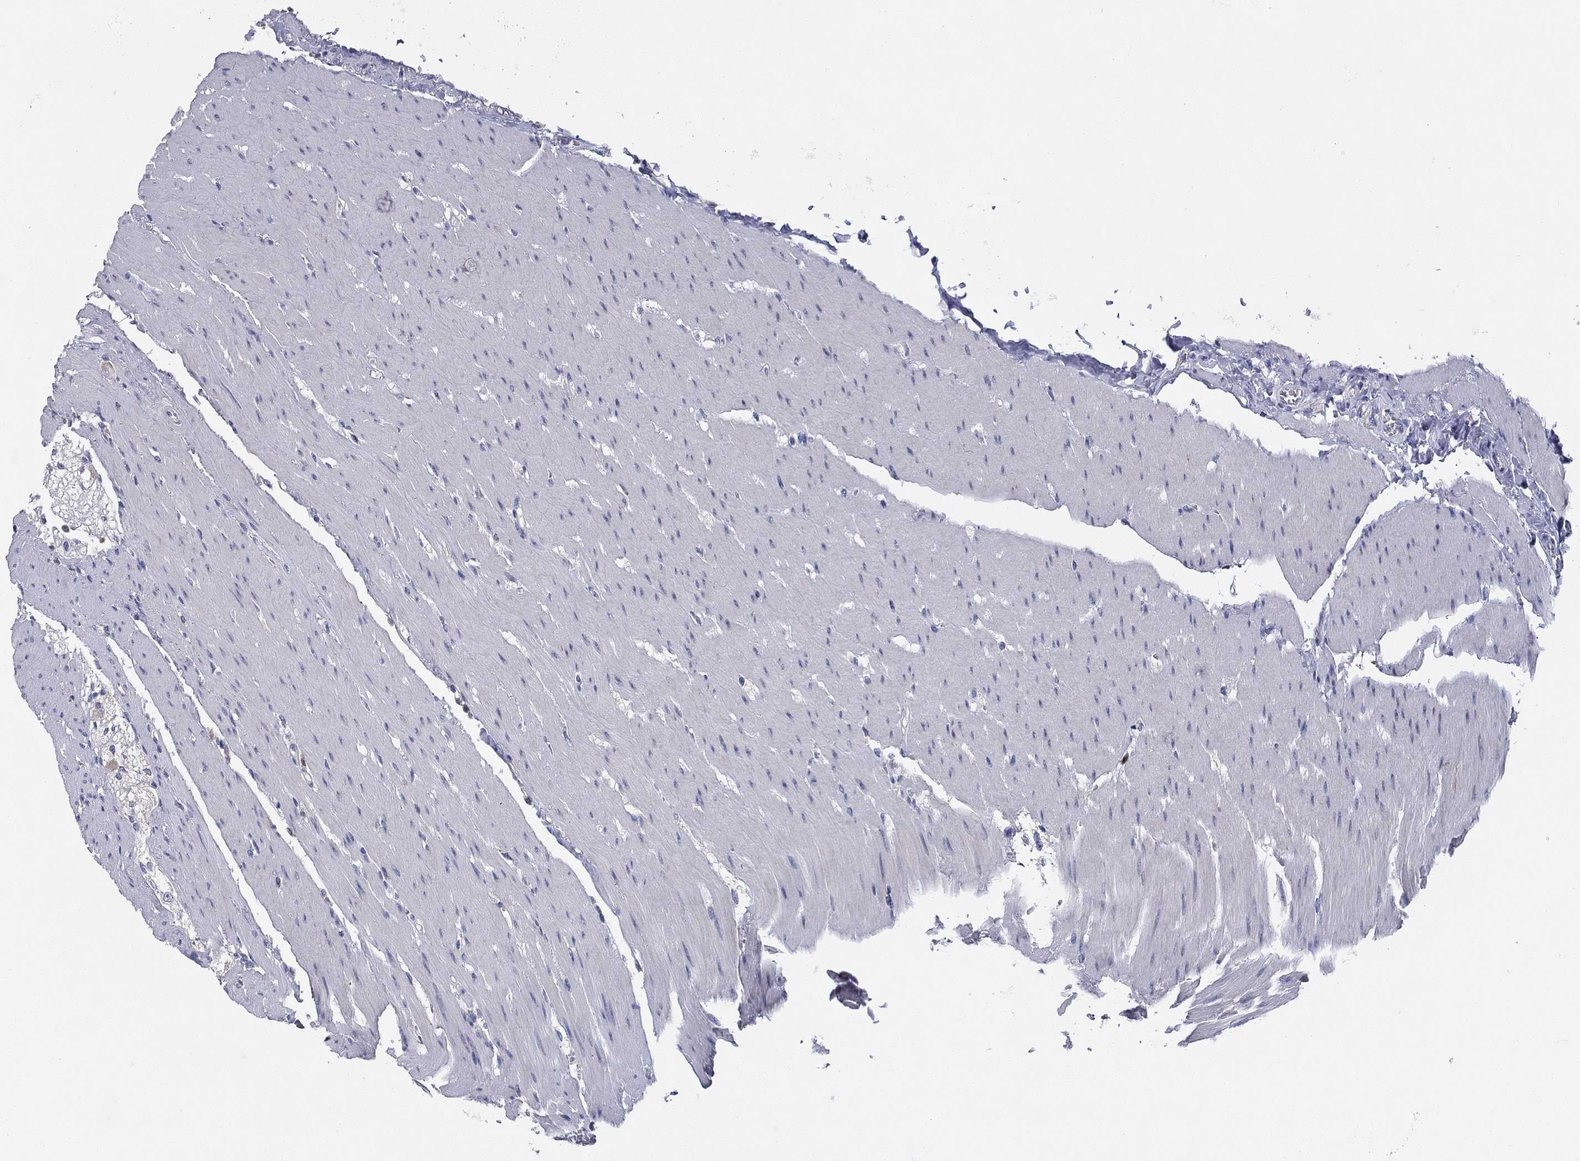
{"staining": {"intensity": "weak", "quantity": "25%-75%", "location": "cytoplasmic/membranous"}, "tissue": "colon", "cell_type": "Glandular cells", "image_type": "normal", "snomed": [{"axis": "morphology", "description": "Normal tissue, NOS"}, {"axis": "topography", "description": "Colon"}], "caption": "Normal colon demonstrates weak cytoplasmic/membranous expression in about 25%-75% of glandular cells, visualized by immunohistochemistry.", "gene": "SLC2A9", "patient": {"sex": "female", "age": 65}}